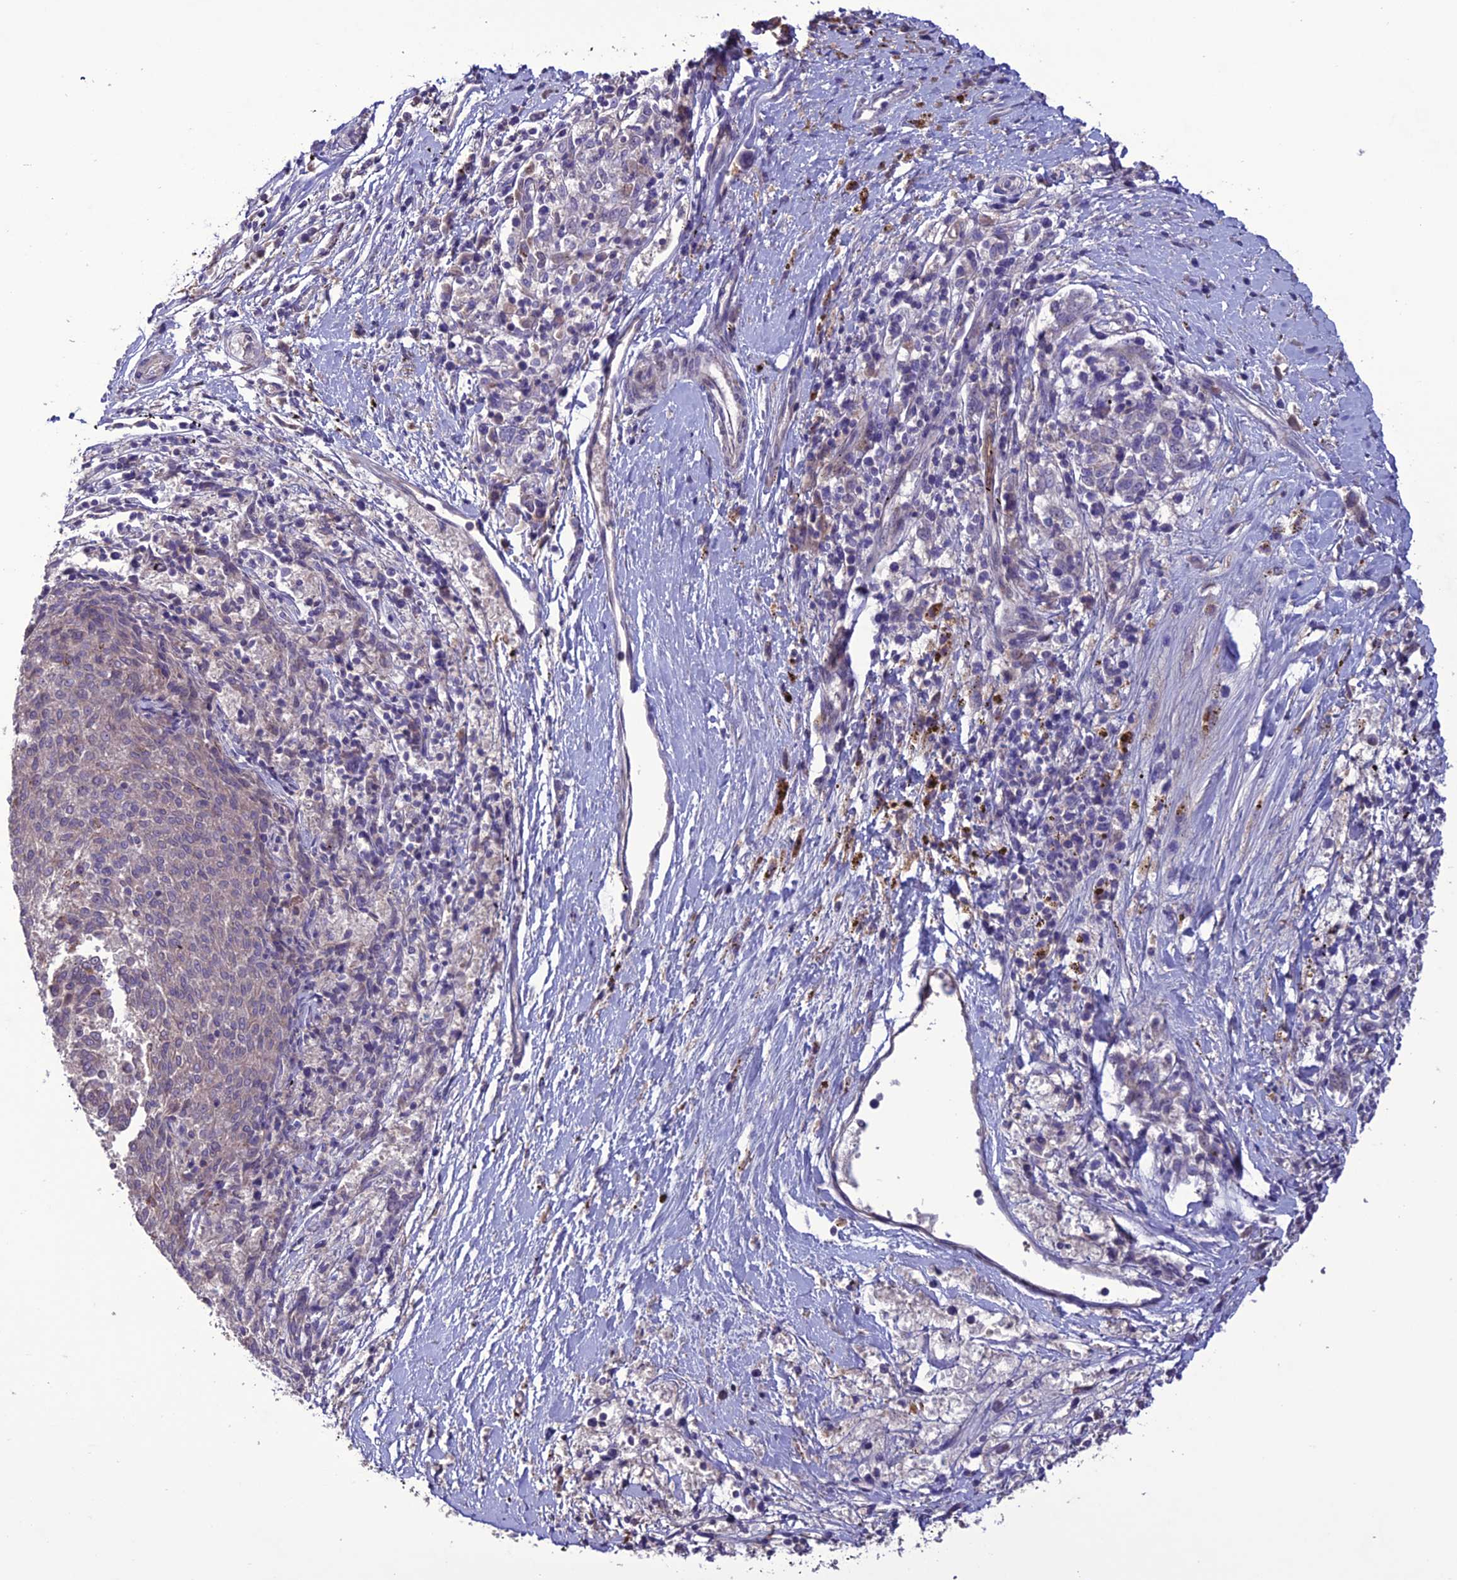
{"staining": {"intensity": "weak", "quantity": "<25%", "location": "cytoplasmic/membranous"}, "tissue": "melanoma", "cell_type": "Tumor cells", "image_type": "cancer", "snomed": [{"axis": "morphology", "description": "Malignant melanoma, NOS"}, {"axis": "topography", "description": "Skin"}], "caption": "The histopathology image demonstrates no significant positivity in tumor cells of melanoma.", "gene": "C2orf76", "patient": {"sex": "female", "age": 72}}